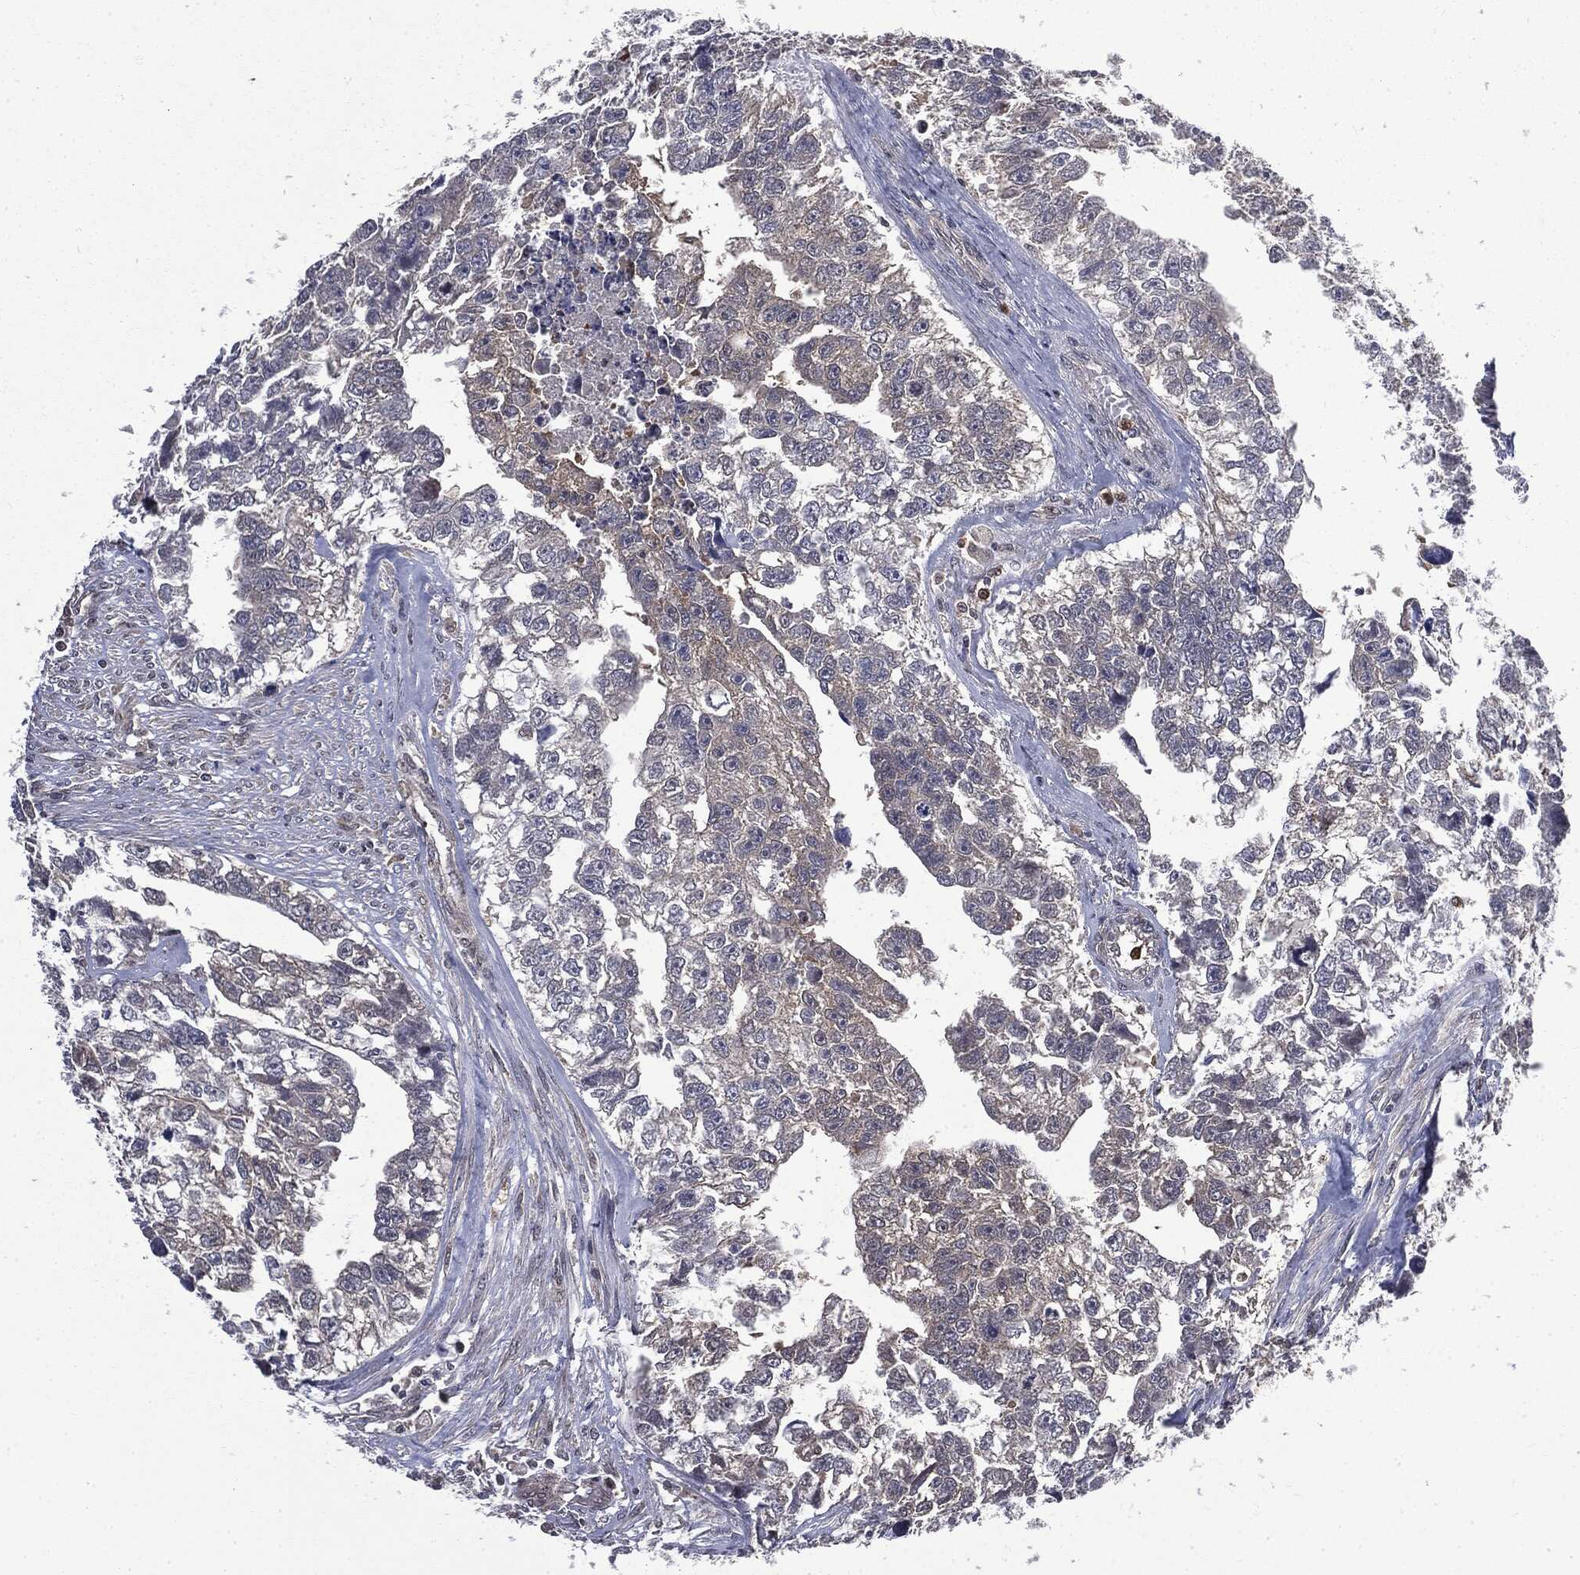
{"staining": {"intensity": "negative", "quantity": "none", "location": "none"}, "tissue": "testis cancer", "cell_type": "Tumor cells", "image_type": "cancer", "snomed": [{"axis": "morphology", "description": "Carcinoma, Embryonal, NOS"}, {"axis": "morphology", "description": "Teratoma, malignant, NOS"}, {"axis": "topography", "description": "Testis"}], "caption": "Immunohistochemical staining of human teratoma (malignant) (testis) shows no significant staining in tumor cells.", "gene": "GPI", "patient": {"sex": "male", "age": 44}}